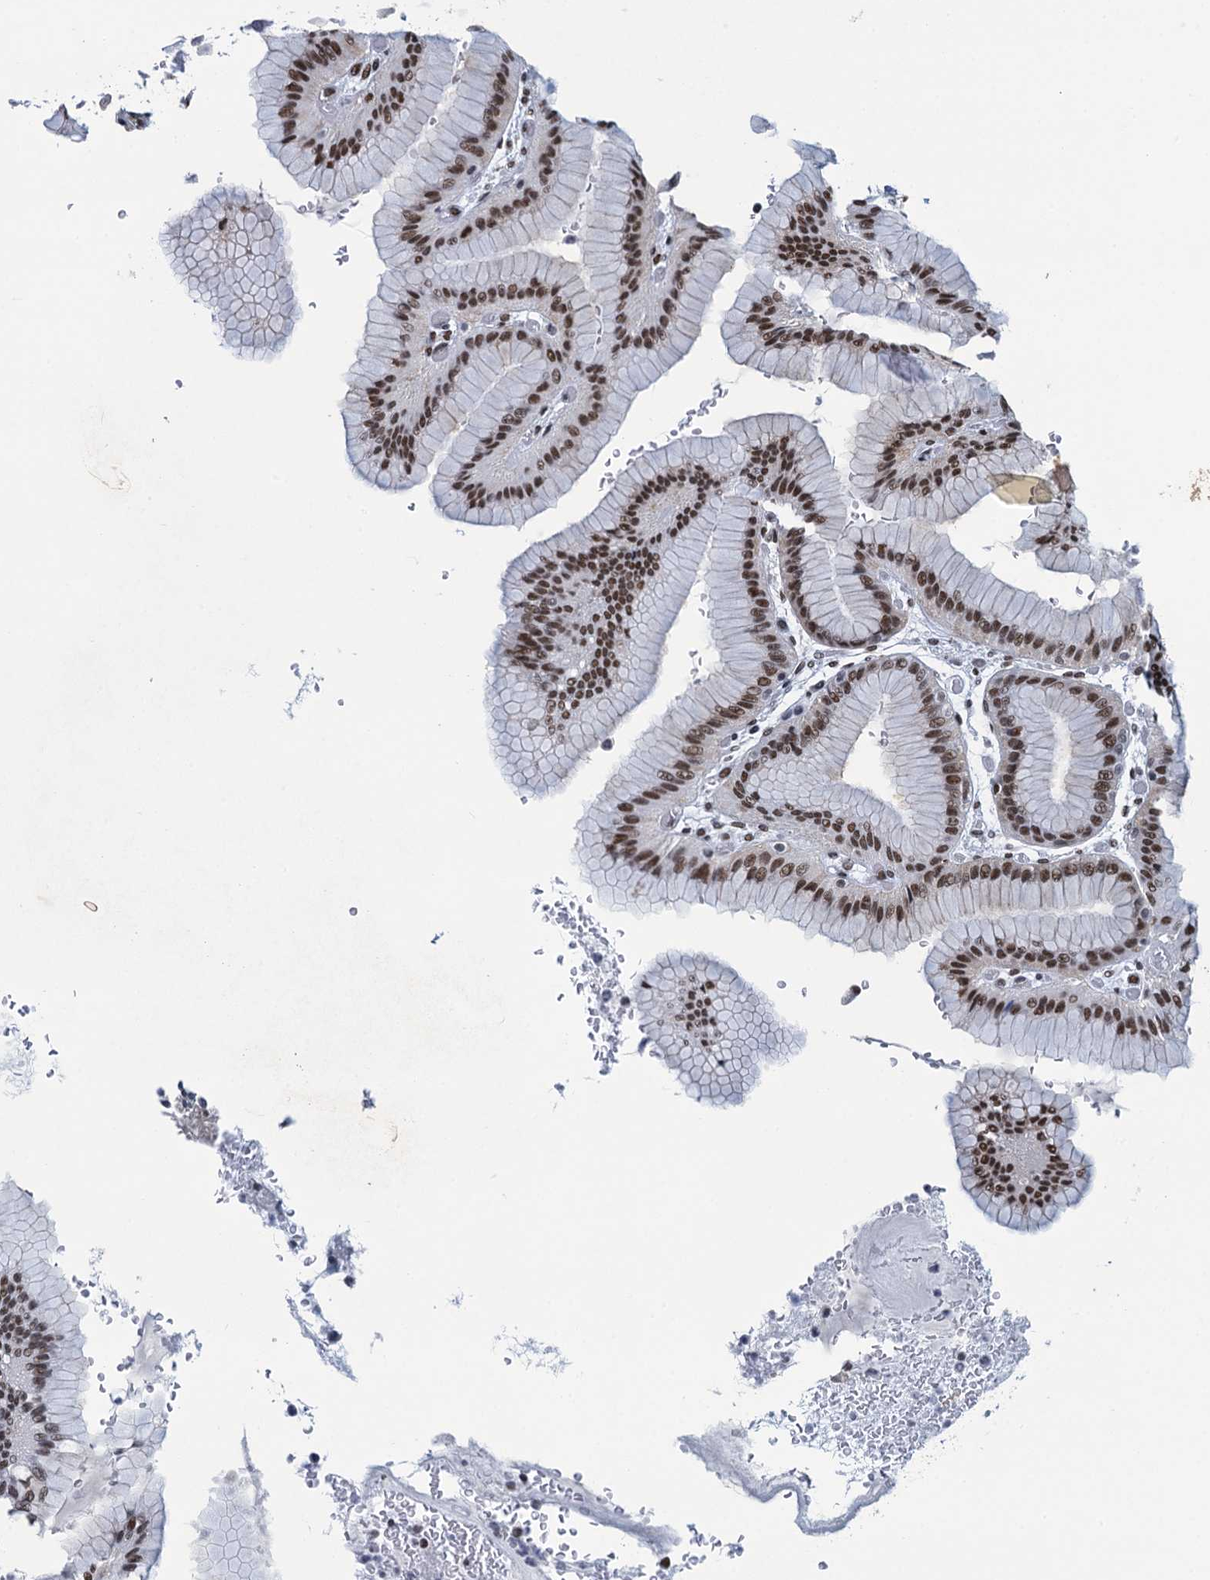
{"staining": {"intensity": "moderate", "quantity": ">75%", "location": "nuclear"}, "tissue": "stomach", "cell_type": "Glandular cells", "image_type": "normal", "snomed": [{"axis": "morphology", "description": "Normal tissue, NOS"}, {"axis": "morphology", "description": "Adenocarcinoma, NOS"}, {"axis": "morphology", "description": "Adenocarcinoma, High grade"}, {"axis": "topography", "description": "Stomach, upper"}, {"axis": "topography", "description": "Stomach"}], "caption": "Stomach was stained to show a protein in brown. There is medium levels of moderate nuclear positivity in approximately >75% of glandular cells.", "gene": "HNRNPUL2", "patient": {"sex": "female", "age": 65}}